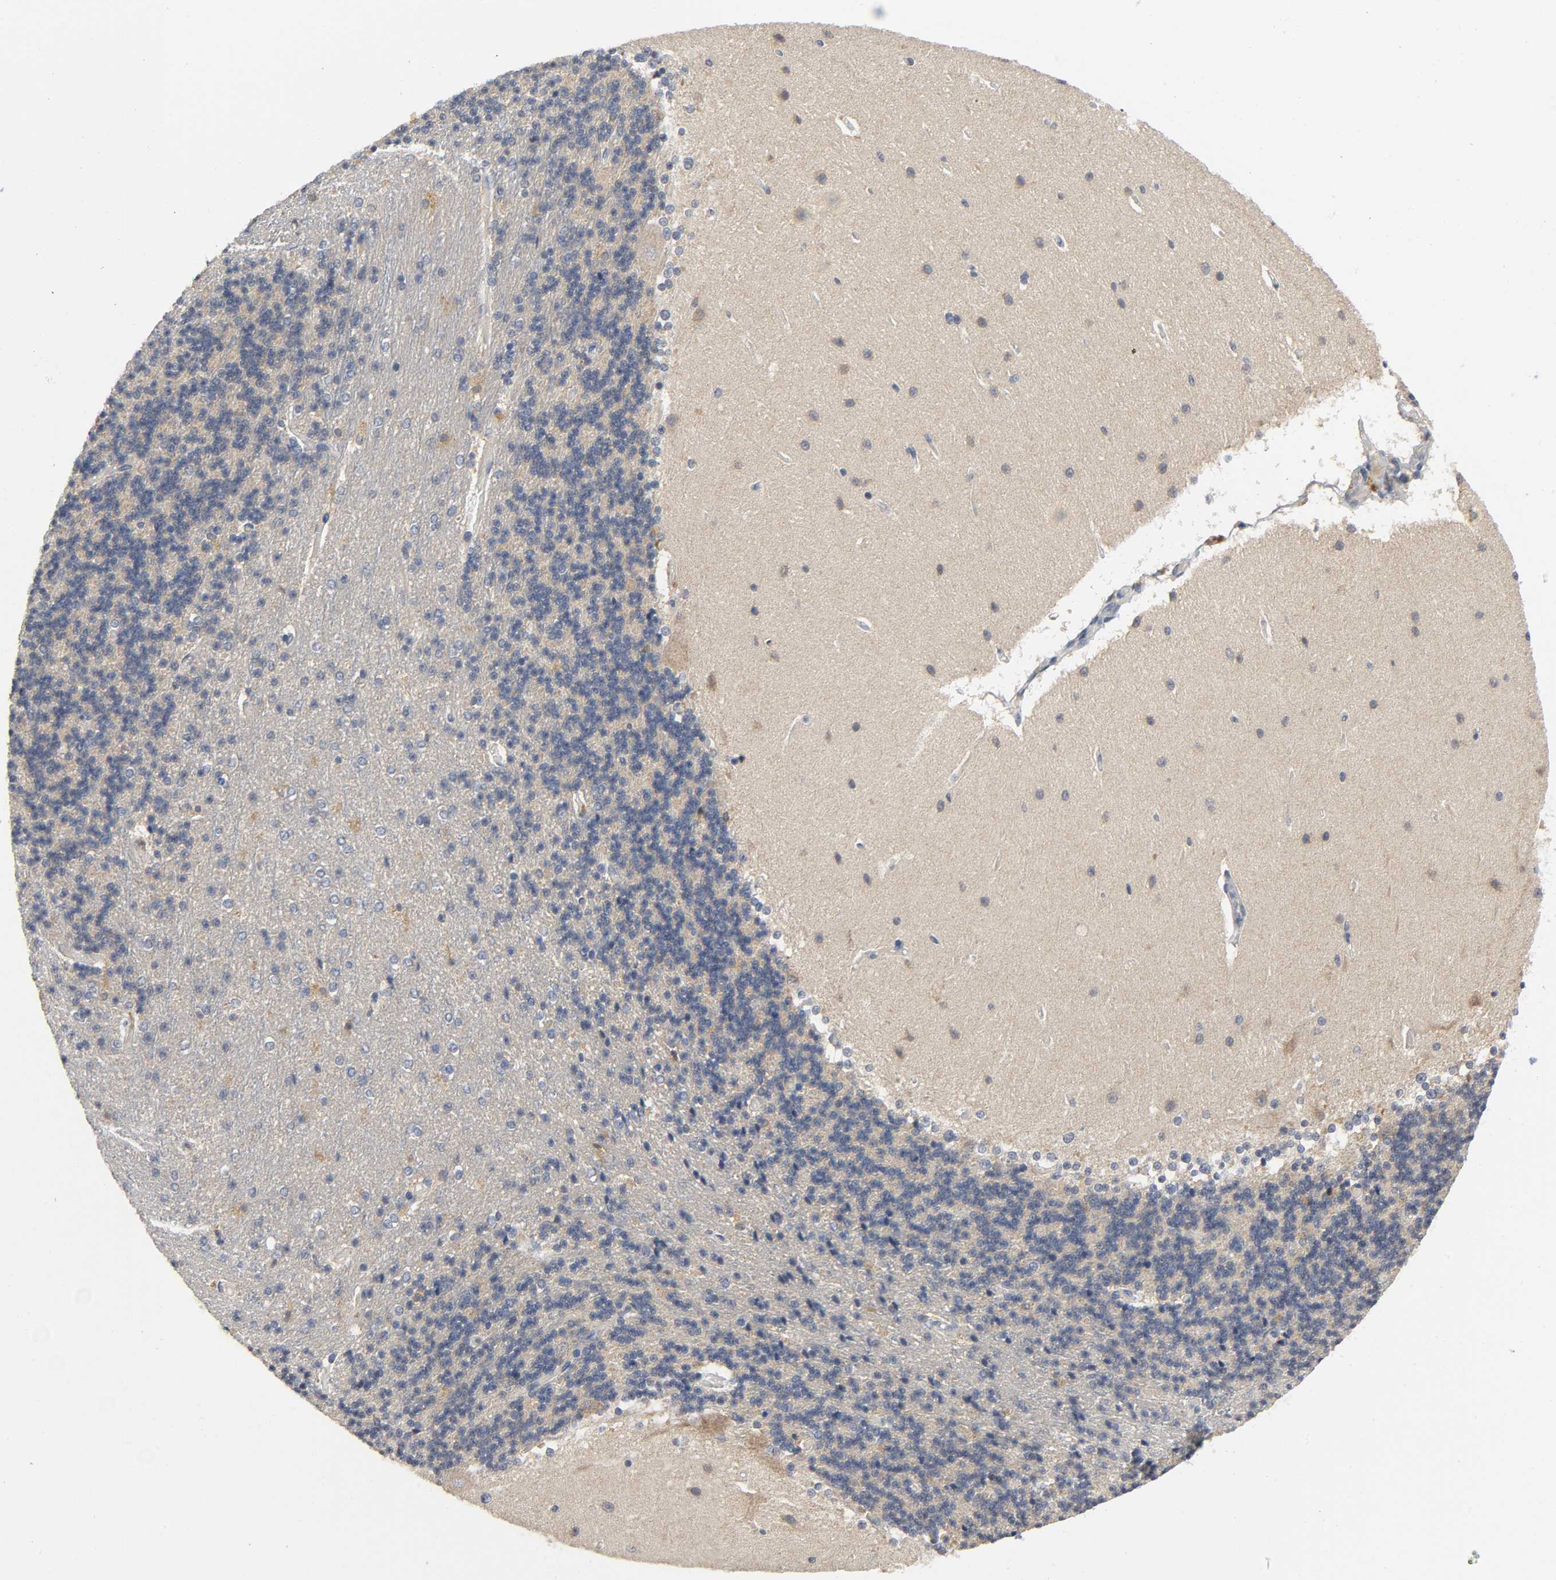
{"staining": {"intensity": "negative", "quantity": "none", "location": "none"}, "tissue": "cerebellum", "cell_type": "Cells in granular layer", "image_type": "normal", "snomed": [{"axis": "morphology", "description": "Normal tissue, NOS"}, {"axis": "topography", "description": "Cerebellum"}], "caption": "Human cerebellum stained for a protein using immunohistochemistry exhibits no positivity in cells in granular layer.", "gene": "MAPK8", "patient": {"sex": "female", "age": 54}}